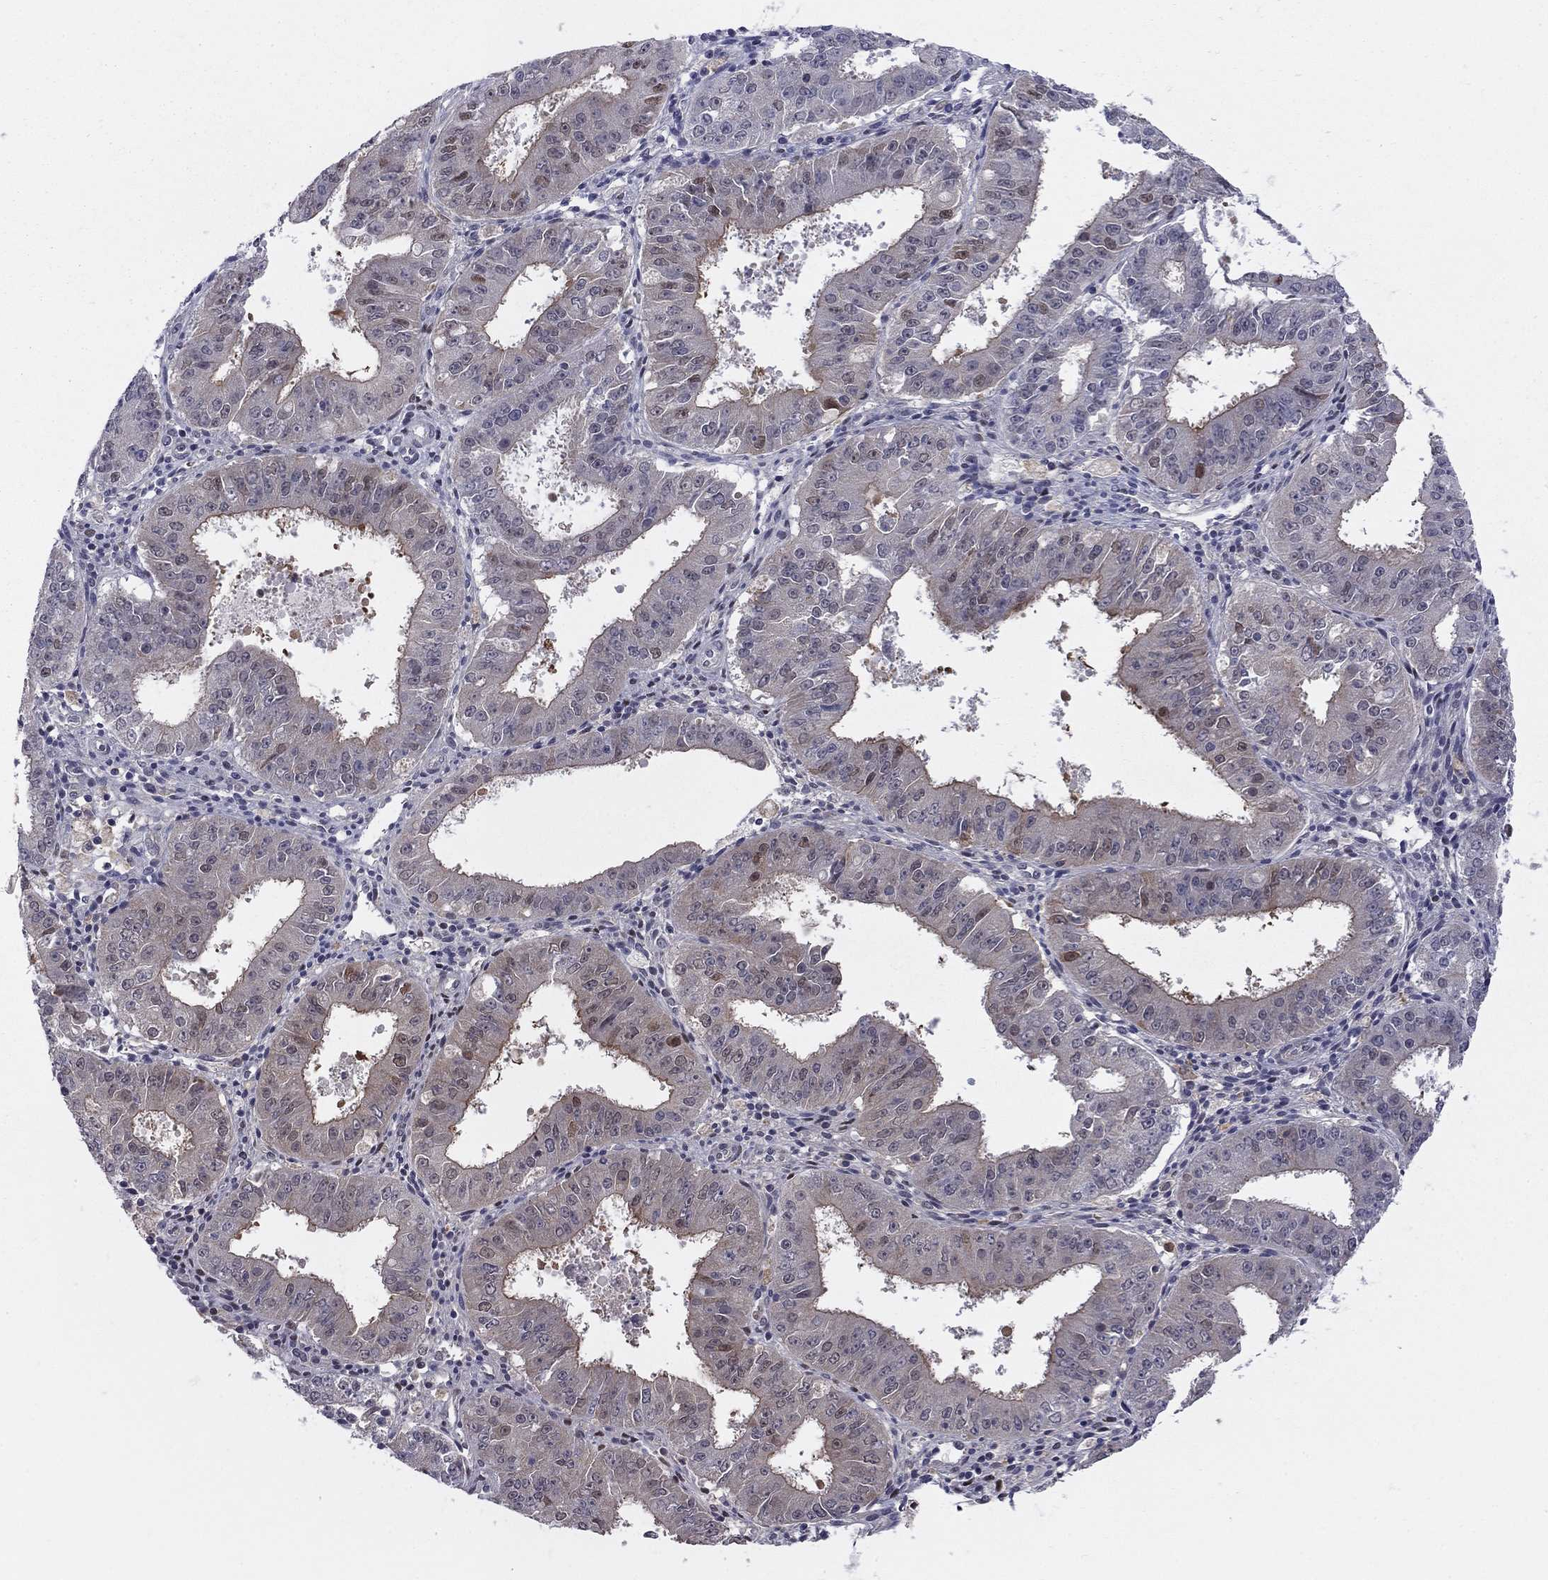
{"staining": {"intensity": "strong", "quantity": "25%-75%", "location": "nuclear"}, "tissue": "ovarian cancer", "cell_type": "Tumor cells", "image_type": "cancer", "snomed": [{"axis": "morphology", "description": "Carcinoma, endometroid"}, {"axis": "topography", "description": "Ovary"}], "caption": "Ovarian cancer was stained to show a protein in brown. There is high levels of strong nuclear positivity in approximately 25%-75% of tumor cells. (IHC, brightfield microscopy, high magnification).", "gene": "PCGF3", "patient": {"sex": "female", "age": 42}}